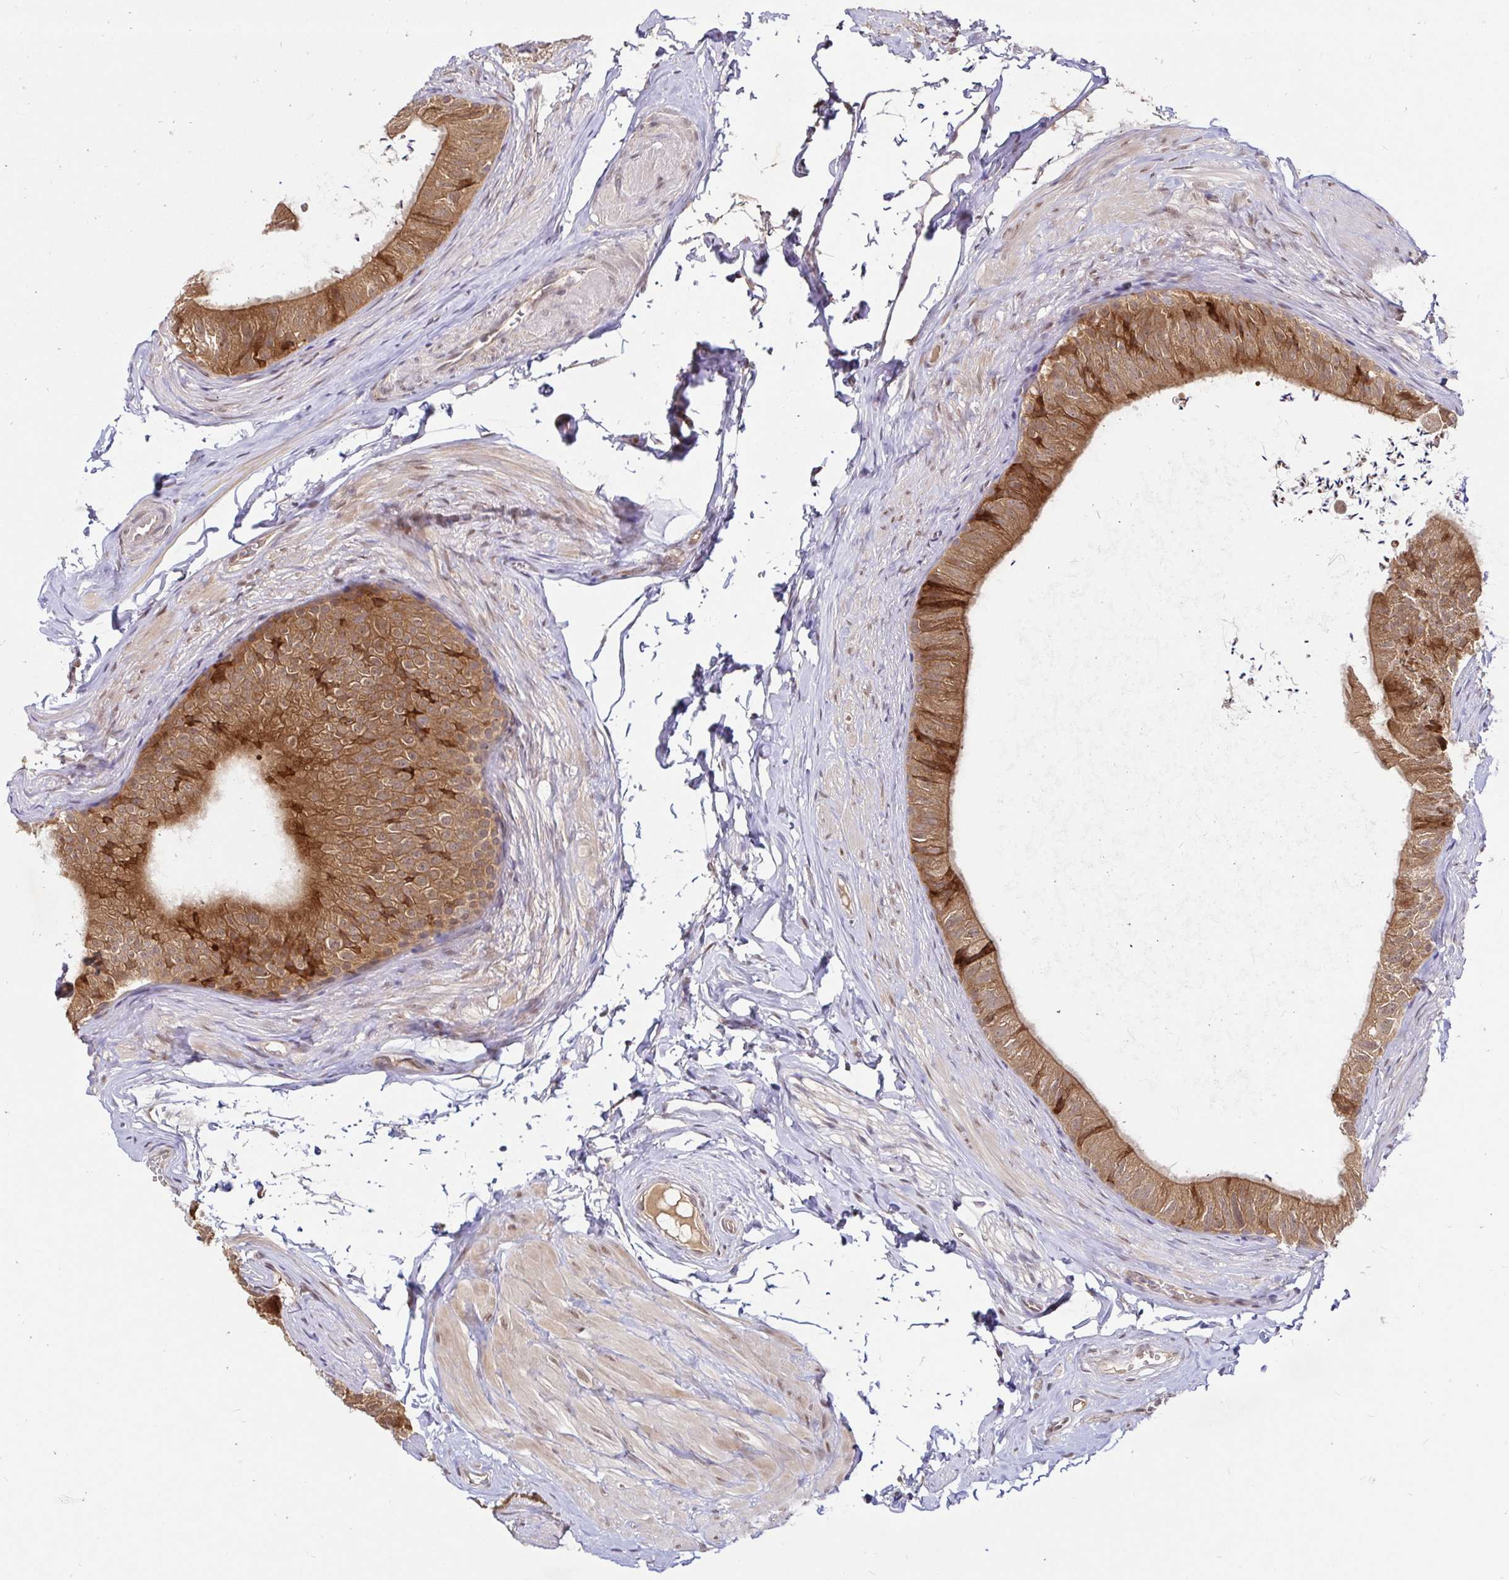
{"staining": {"intensity": "moderate", "quantity": ">75%", "location": "cytoplasmic/membranous"}, "tissue": "epididymis", "cell_type": "Glandular cells", "image_type": "normal", "snomed": [{"axis": "morphology", "description": "Normal tissue, NOS"}, {"axis": "topography", "description": "Epididymis, spermatic cord, NOS"}, {"axis": "topography", "description": "Epididymis"}, {"axis": "topography", "description": "Peripheral nerve tissue"}], "caption": "Immunohistochemical staining of unremarkable human epididymis exhibits >75% levels of moderate cytoplasmic/membranous protein positivity in about >75% of glandular cells. Nuclei are stained in blue.", "gene": "LMO4", "patient": {"sex": "male", "age": 29}}